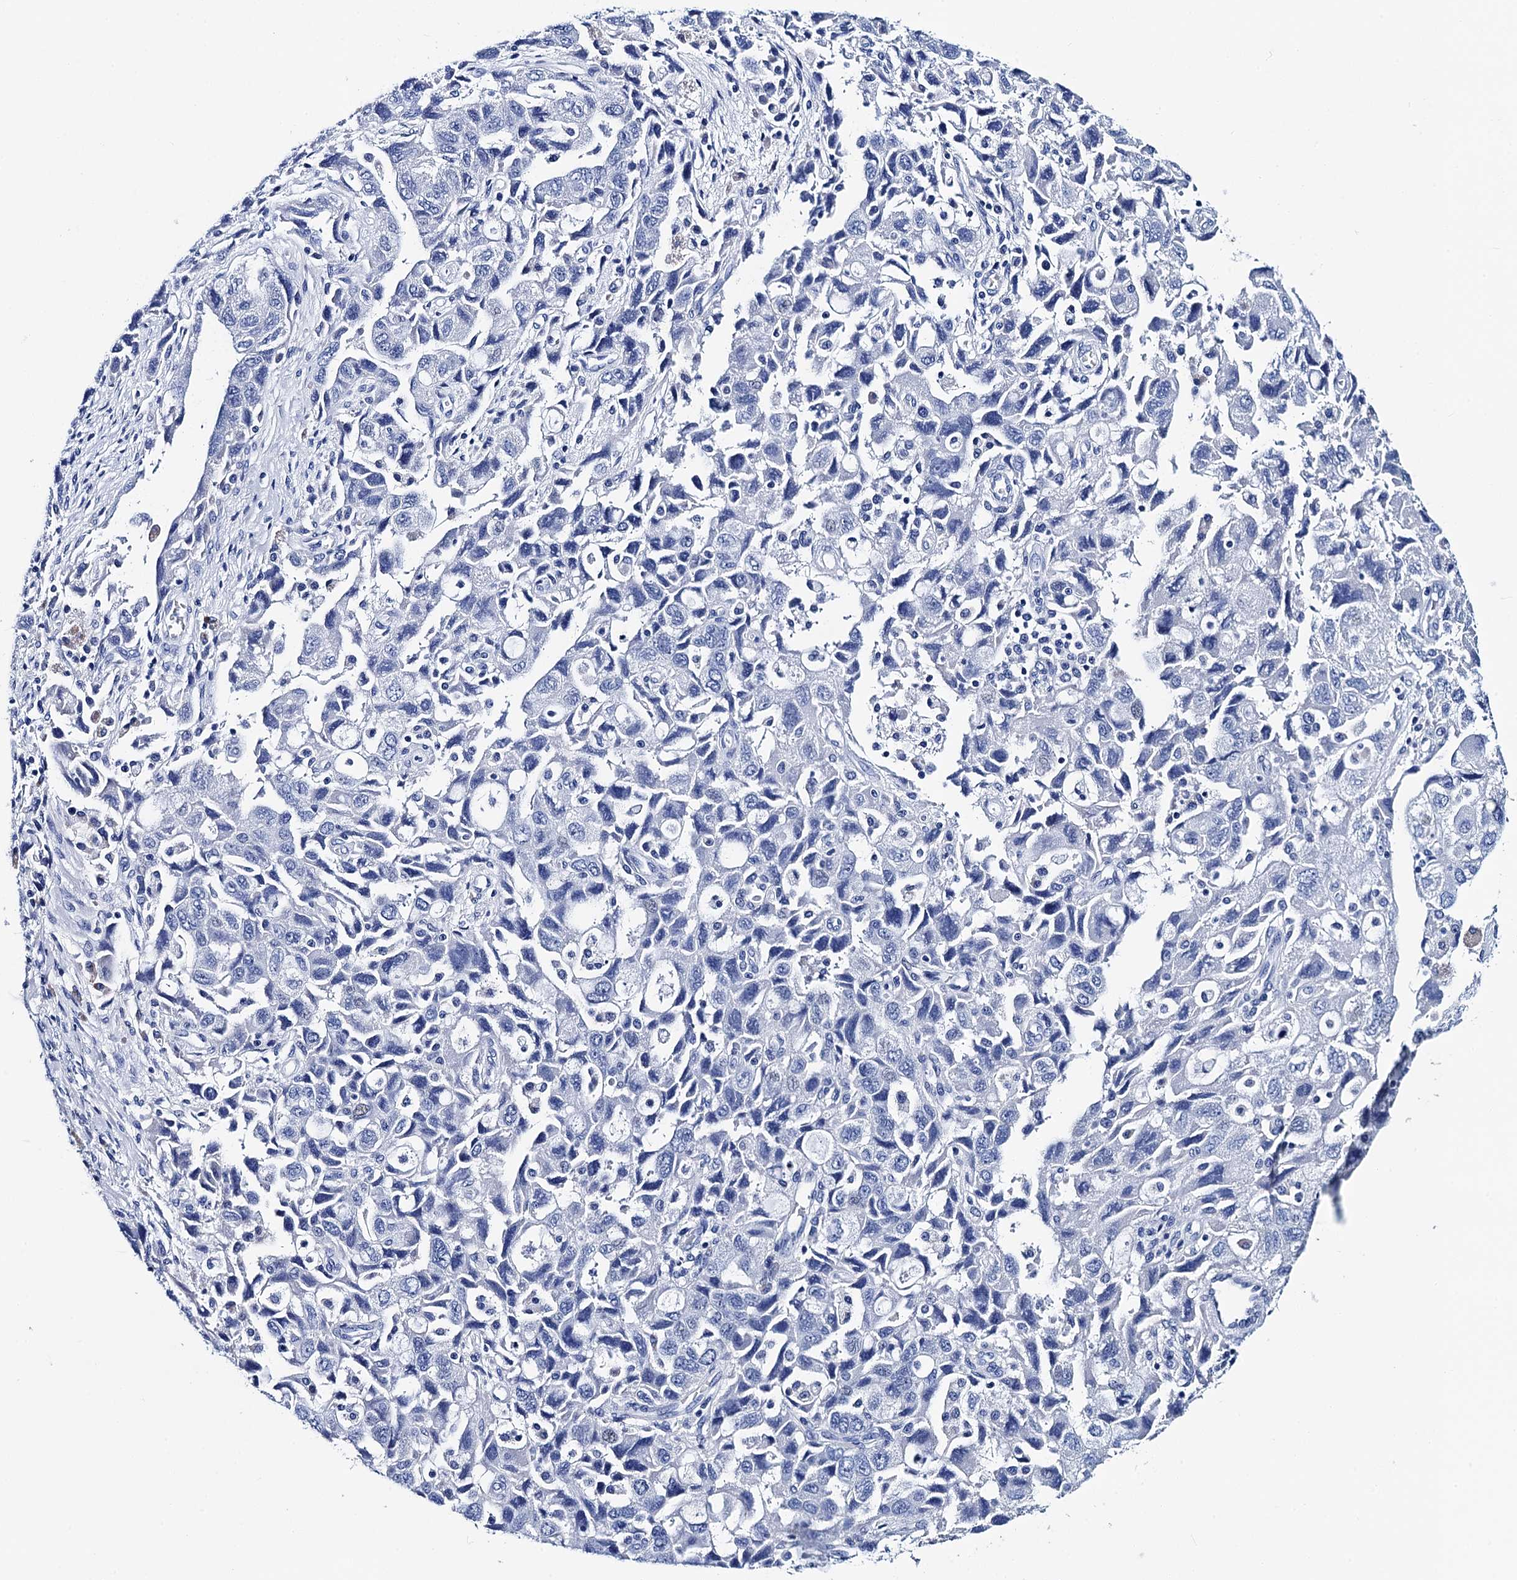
{"staining": {"intensity": "negative", "quantity": "none", "location": "none"}, "tissue": "ovarian cancer", "cell_type": "Tumor cells", "image_type": "cancer", "snomed": [{"axis": "morphology", "description": "Carcinoma, NOS"}, {"axis": "morphology", "description": "Cystadenocarcinoma, serous, NOS"}, {"axis": "topography", "description": "Ovary"}], "caption": "Immunohistochemical staining of ovarian cancer (serous cystadenocarcinoma) exhibits no significant positivity in tumor cells. (Immunohistochemistry, brightfield microscopy, high magnification).", "gene": "MYBPC3", "patient": {"sex": "female", "age": 69}}